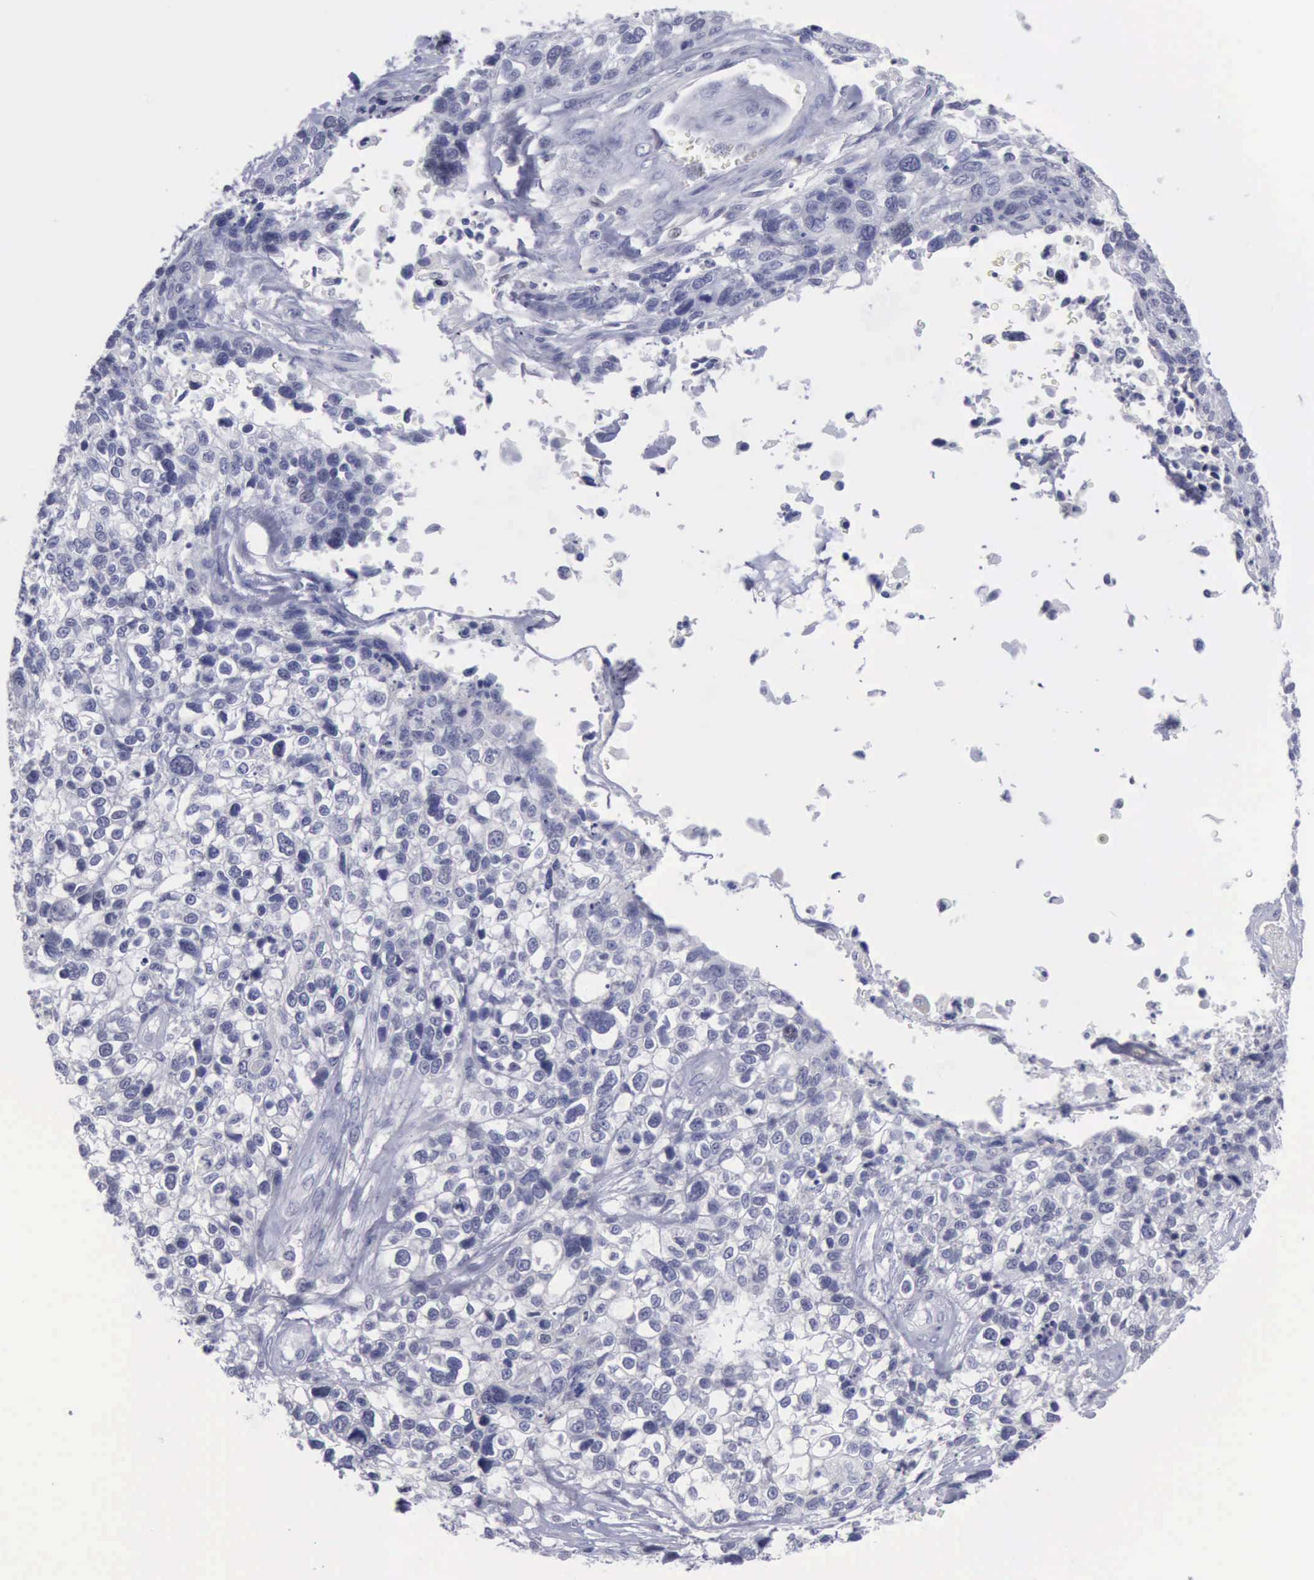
{"staining": {"intensity": "negative", "quantity": "none", "location": "none"}, "tissue": "lung cancer", "cell_type": "Tumor cells", "image_type": "cancer", "snomed": [{"axis": "morphology", "description": "Squamous cell carcinoma, NOS"}, {"axis": "topography", "description": "Lymph node"}, {"axis": "topography", "description": "Lung"}], "caption": "High power microscopy micrograph of an IHC micrograph of lung squamous cell carcinoma, revealing no significant staining in tumor cells.", "gene": "SATB2", "patient": {"sex": "male", "age": 74}}